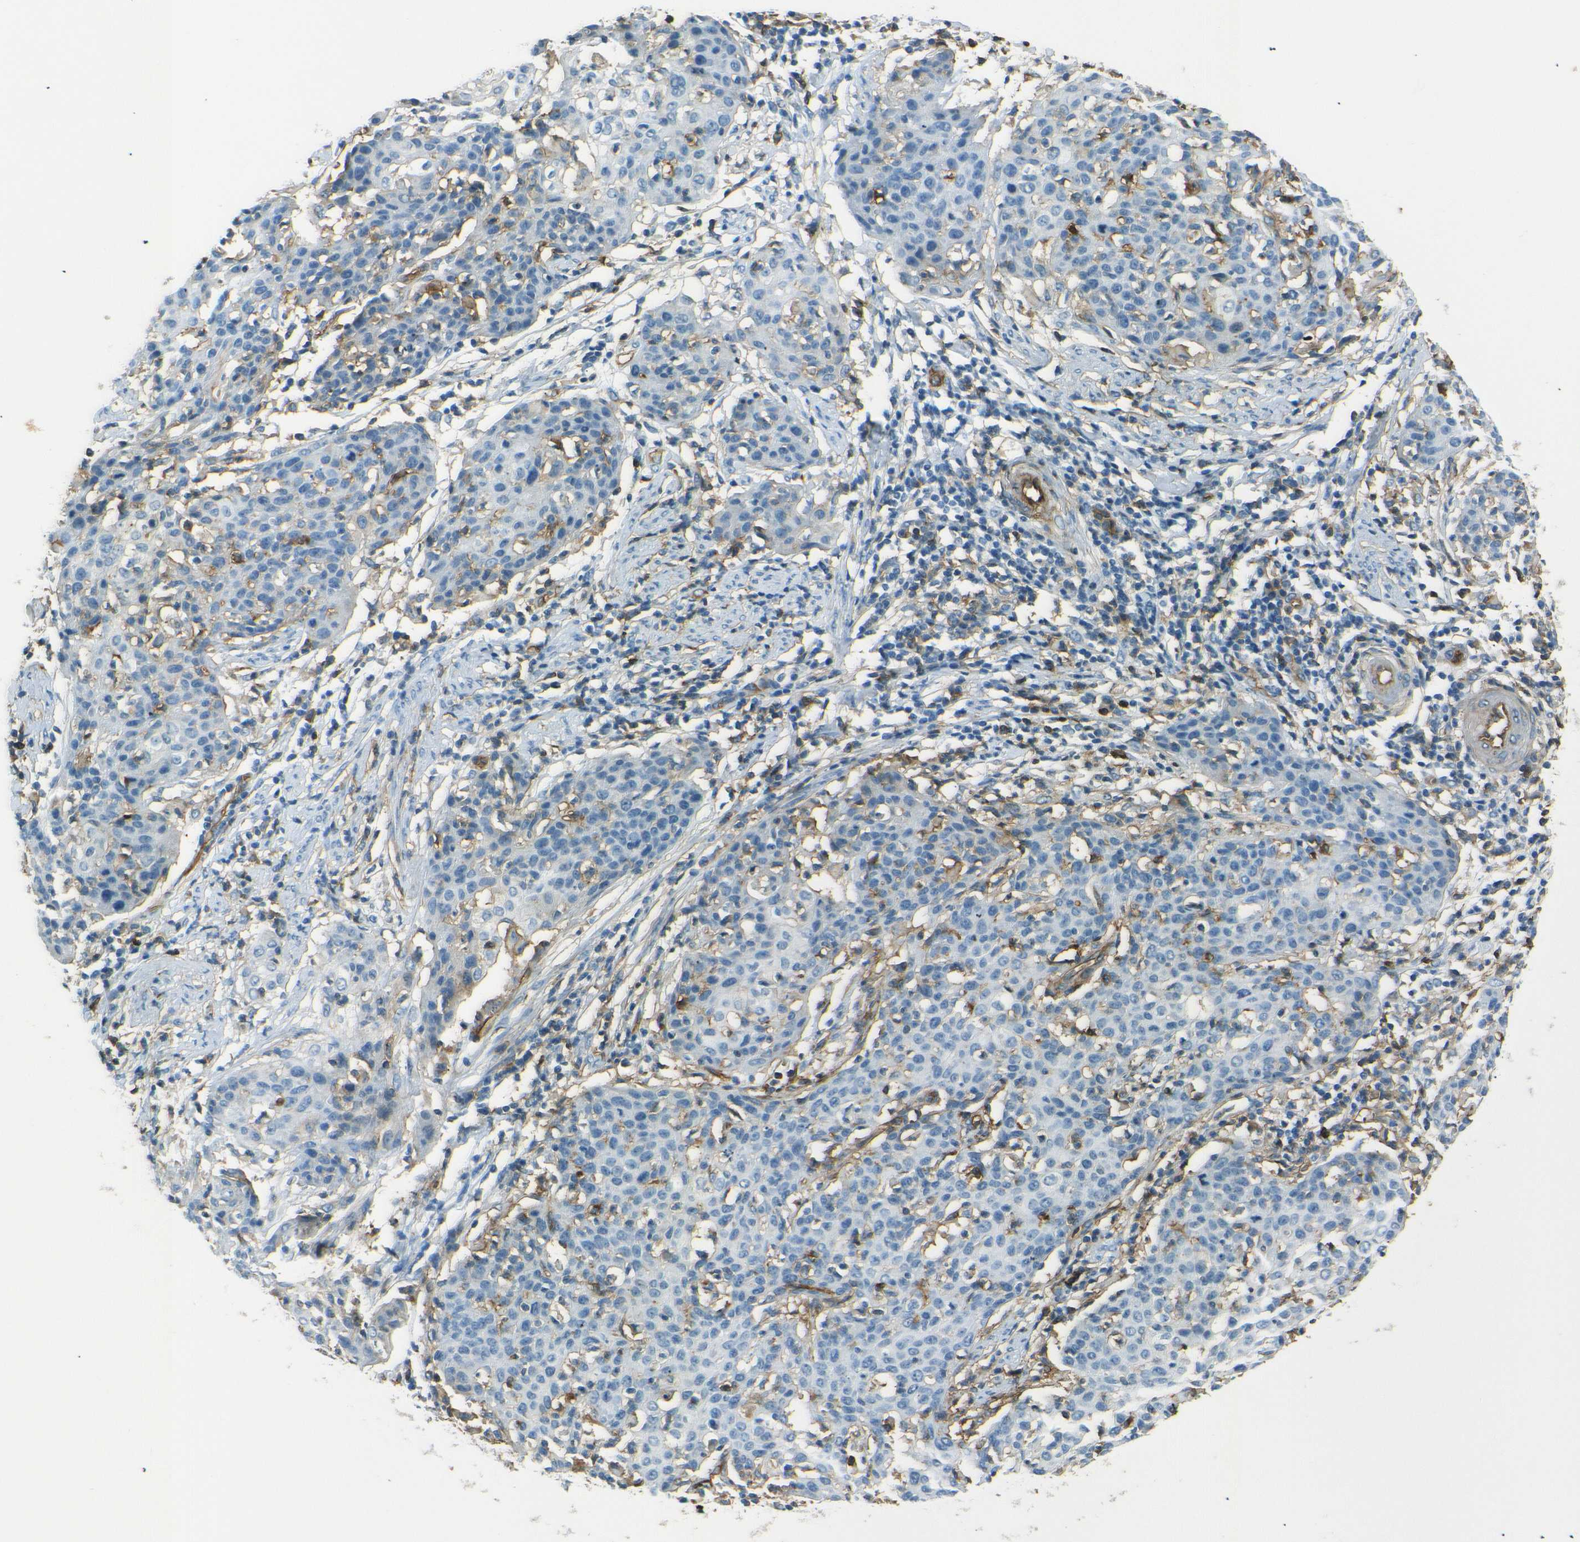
{"staining": {"intensity": "negative", "quantity": "none", "location": "none"}, "tissue": "cervical cancer", "cell_type": "Tumor cells", "image_type": "cancer", "snomed": [{"axis": "morphology", "description": "Squamous cell carcinoma, NOS"}, {"axis": "topography", "description": "Cervix"}], "caption": "Immunohistochemistry (IHC) of squamous cell carcinoma (cervical) exhibits no positivity in tumor cells.", "gene": "ENTPD1", "patient": {"sex": "female", "age": 38}}